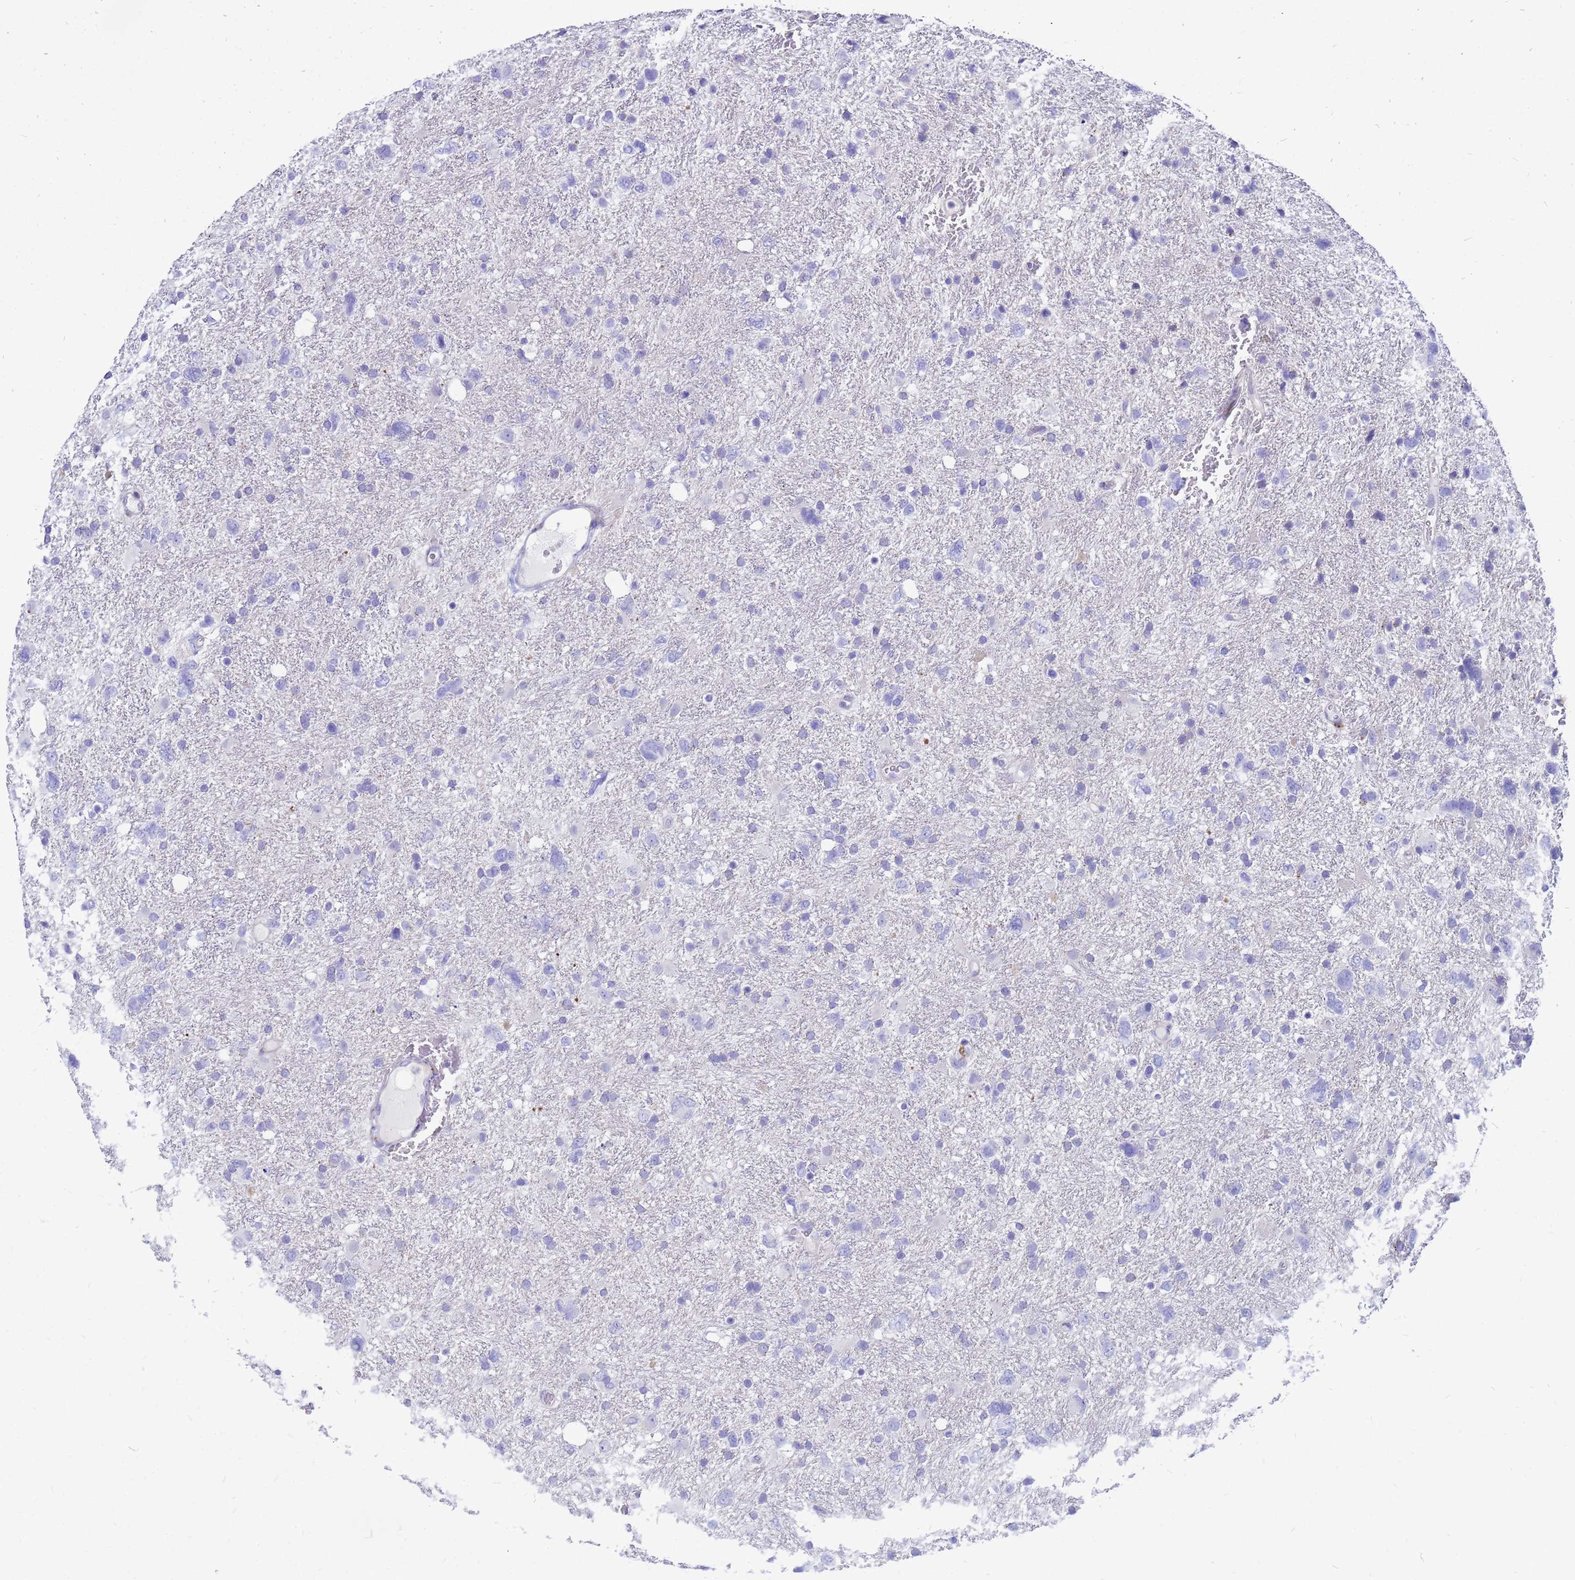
{"staining": {"intensity": "negative", "quantity": "none", "location": "none"}, "tissue": "glioma", "cell_type": "Tumor cells", "image_type": "cancer", "snomed": [{"axis": "morphology", "description": "Glioma, malignant, High grade"}, {"axis": "topography", "description": "Brain"}], "caption": "Immunohistochemistry (IHC) histopathology image of human glioma stained for a protein (brown), which exhibits no staining in tumor cells.", "gene": "FHIP1A", "patient": {"sex": "male", "age": 61}}